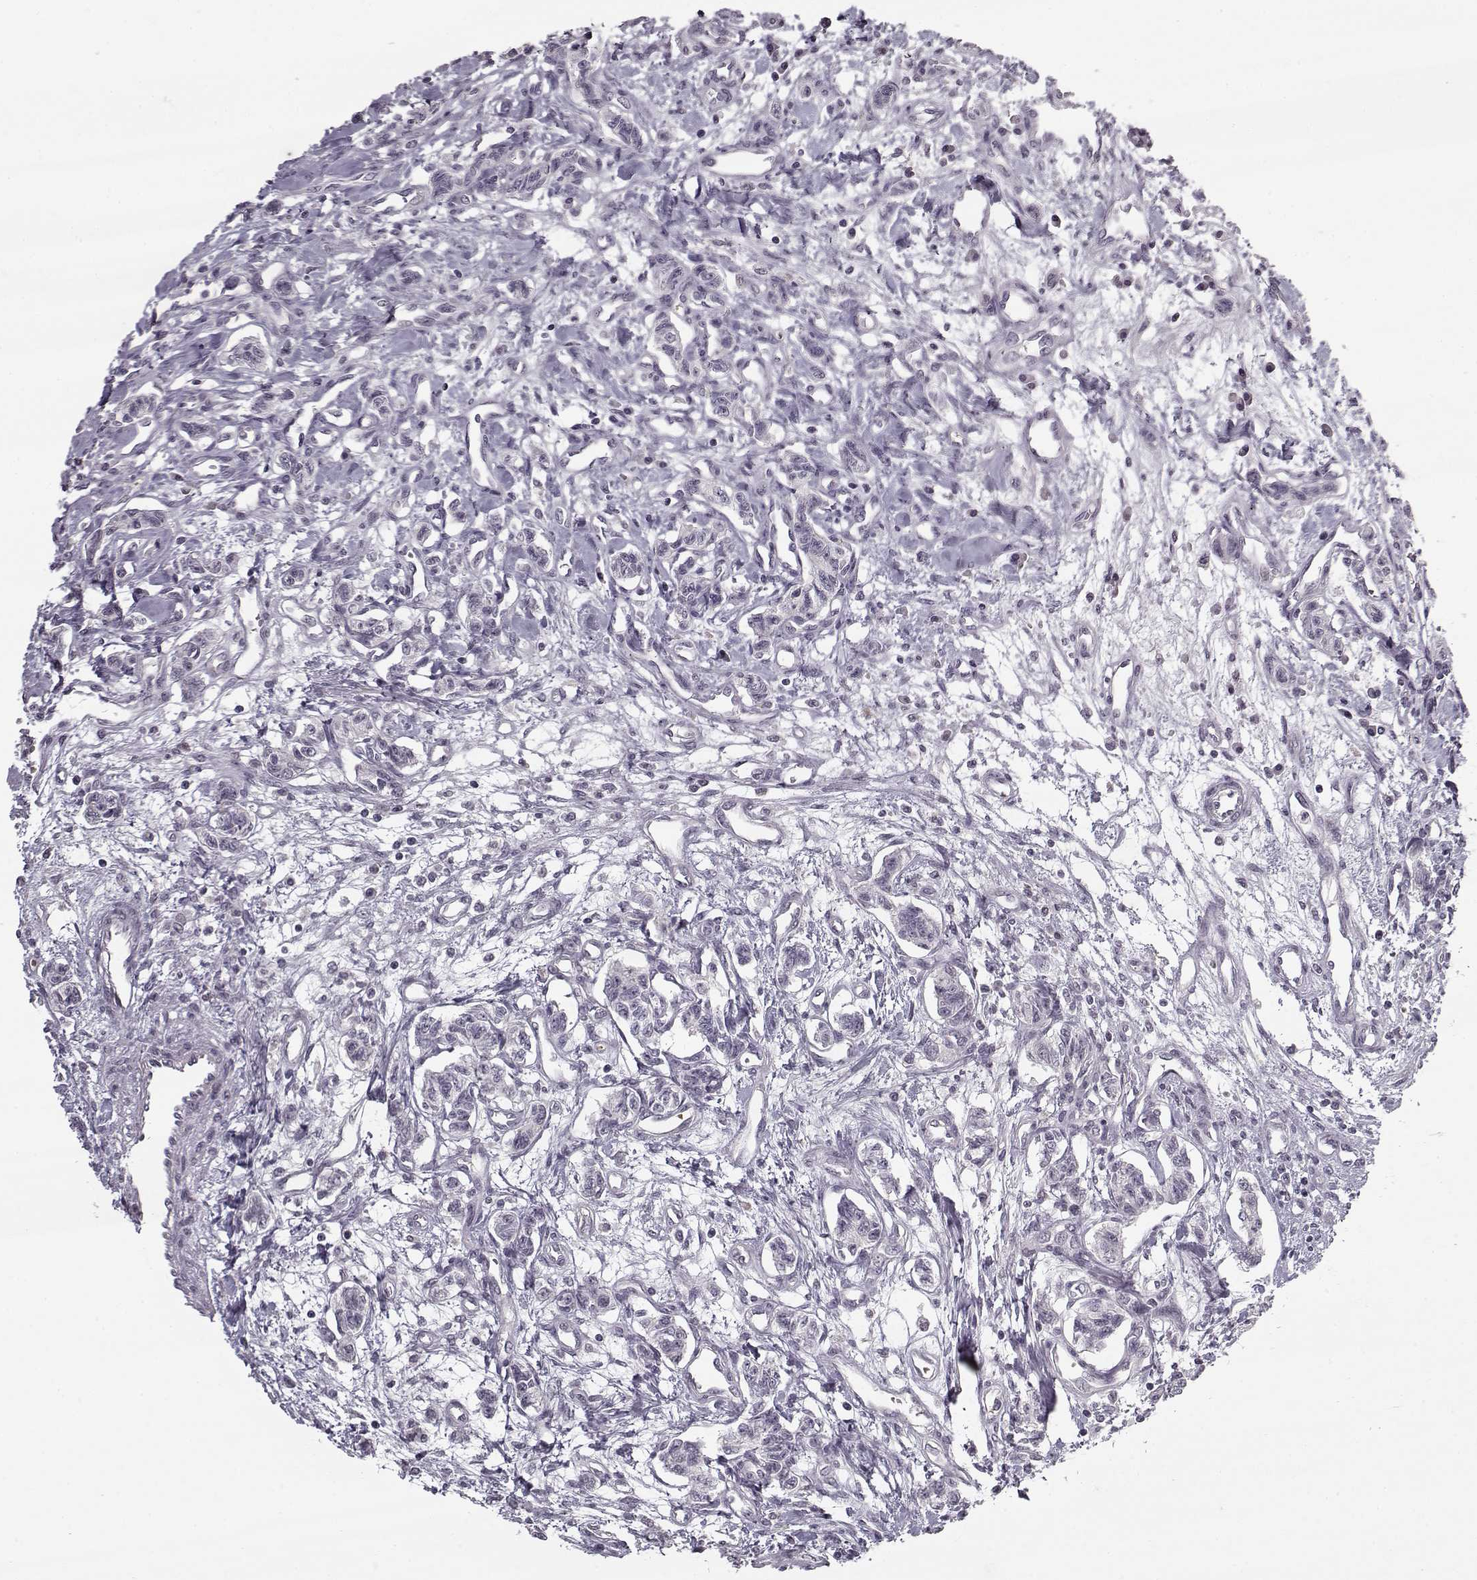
{"staining": {"intensity": "negative", "quantity": "none", "location": "none"}, "tissue": "carcinoid", "cell_type": "Tumor cells", "image_type": "cancer", "snomed": [{"axis": "morphology", "description": "Carcinoid, malignant, NOS"}, {"axis": "topography", "description": "Kidney"}], "caption": "Image shows no significant protein expression in tumor cells of carcinoid. (DAB (3,3'-diaminobenzidine) immunohistochemistry (IHC), high magnification).", "gene": "SNCA", "patient": {"sex": "female", "age": 41}}